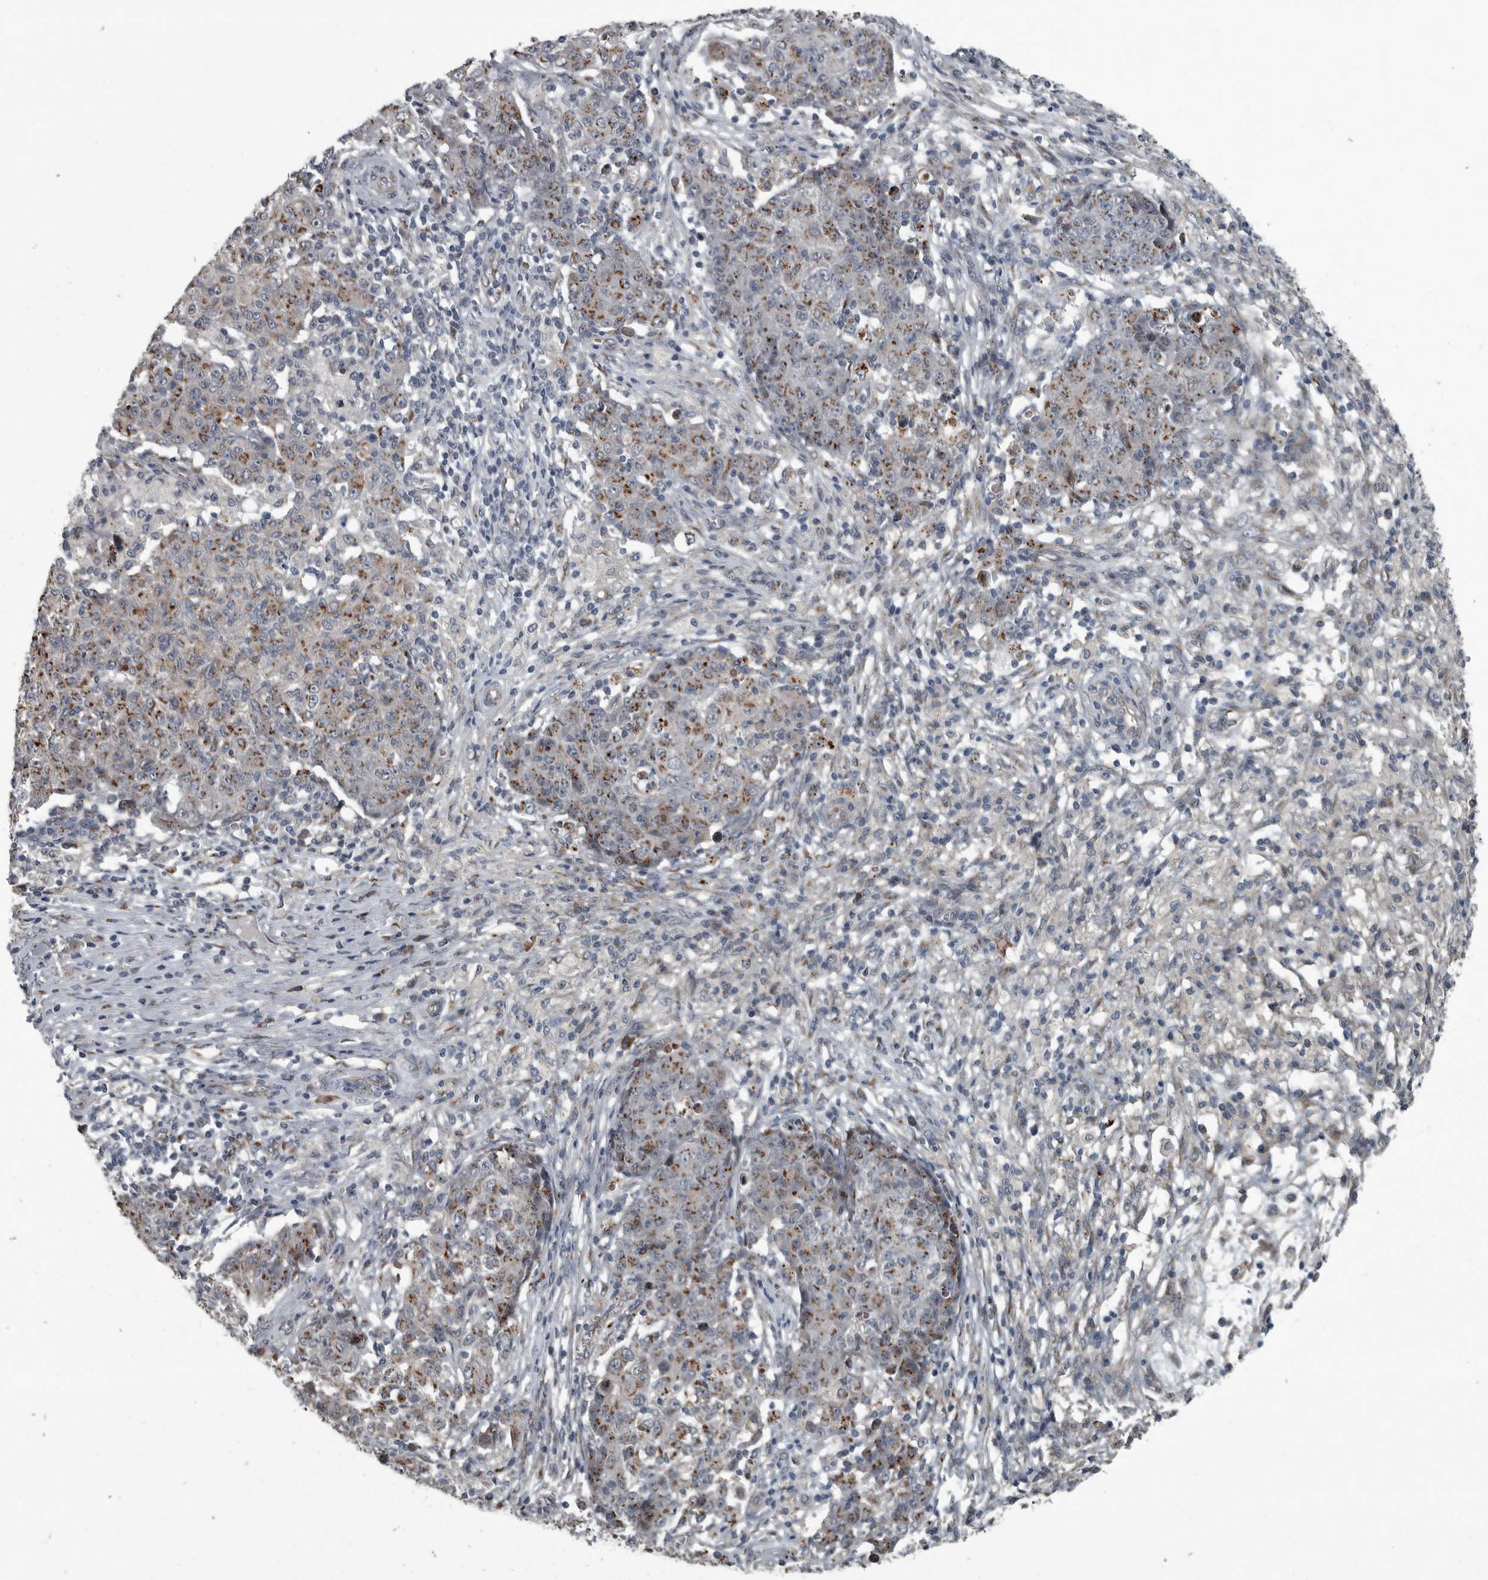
{"staining": {"intensity": "moderate", "quantity": ">75%", "location": "cytoplasmic/membranous"}, "tissue": "ovarian cancer", "cell_type": "Tumor cells", "image_type": "cancer", "snomed": [{"axis": "morphology", "description": "Carcinoma, endometroid"}, {"axis": "topography", "description": "Ovary"}], "caption": "IHC image of endometroid carcinoma (ovarian) stained for a protein (brown), which displays medium levels of moderate cytoplasmic/membranous staining in about >75% of tumor cells.", "gene": "ZNF345", "patient": {"sex": "female", "age": 42}}